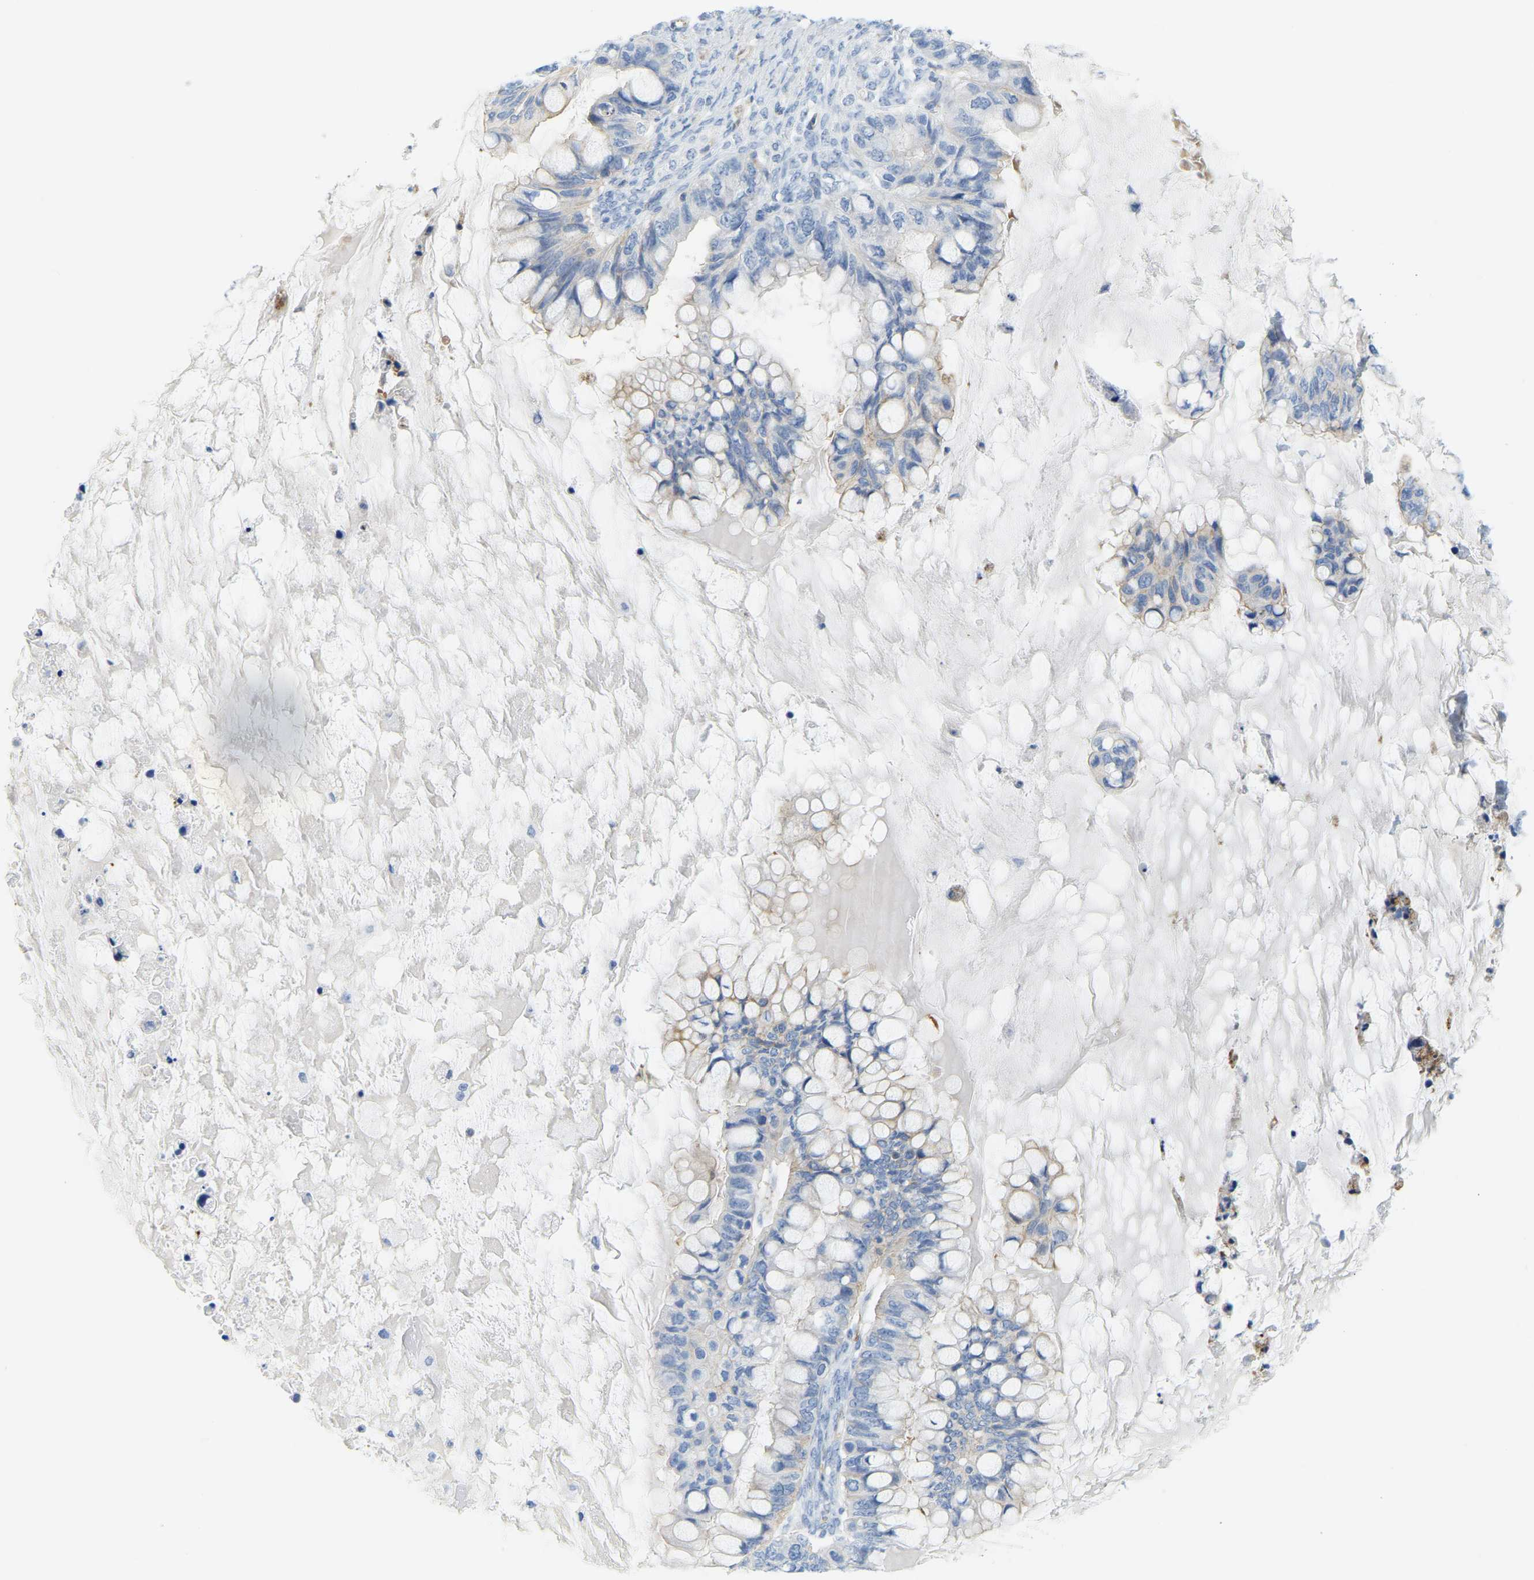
{"staining": {"intensity": "weak", "quantity": "<25%", "location": "cytoplasmic/membranous"}, "tissue": "ovarian cancer", "cell_type": "Tumor cells", "image_type": "cancer", "snomed": [{"axis": "morphology", "description": "Cystadenocarcinoma, mucinous, NOS"}, {"axis": "topography", "description": "Ovary"}], "caption": "High magnification brightfield microscopy of ovarian mucinous cystadenocarcinoma stained with DAB (3,3'-diaminobenzidine) (brown) and counterstained with hematoxylin (blue): tumor cells show no significant expression.", "gene": "MYL3", "patient": {"sex": "female", "age": 80}}